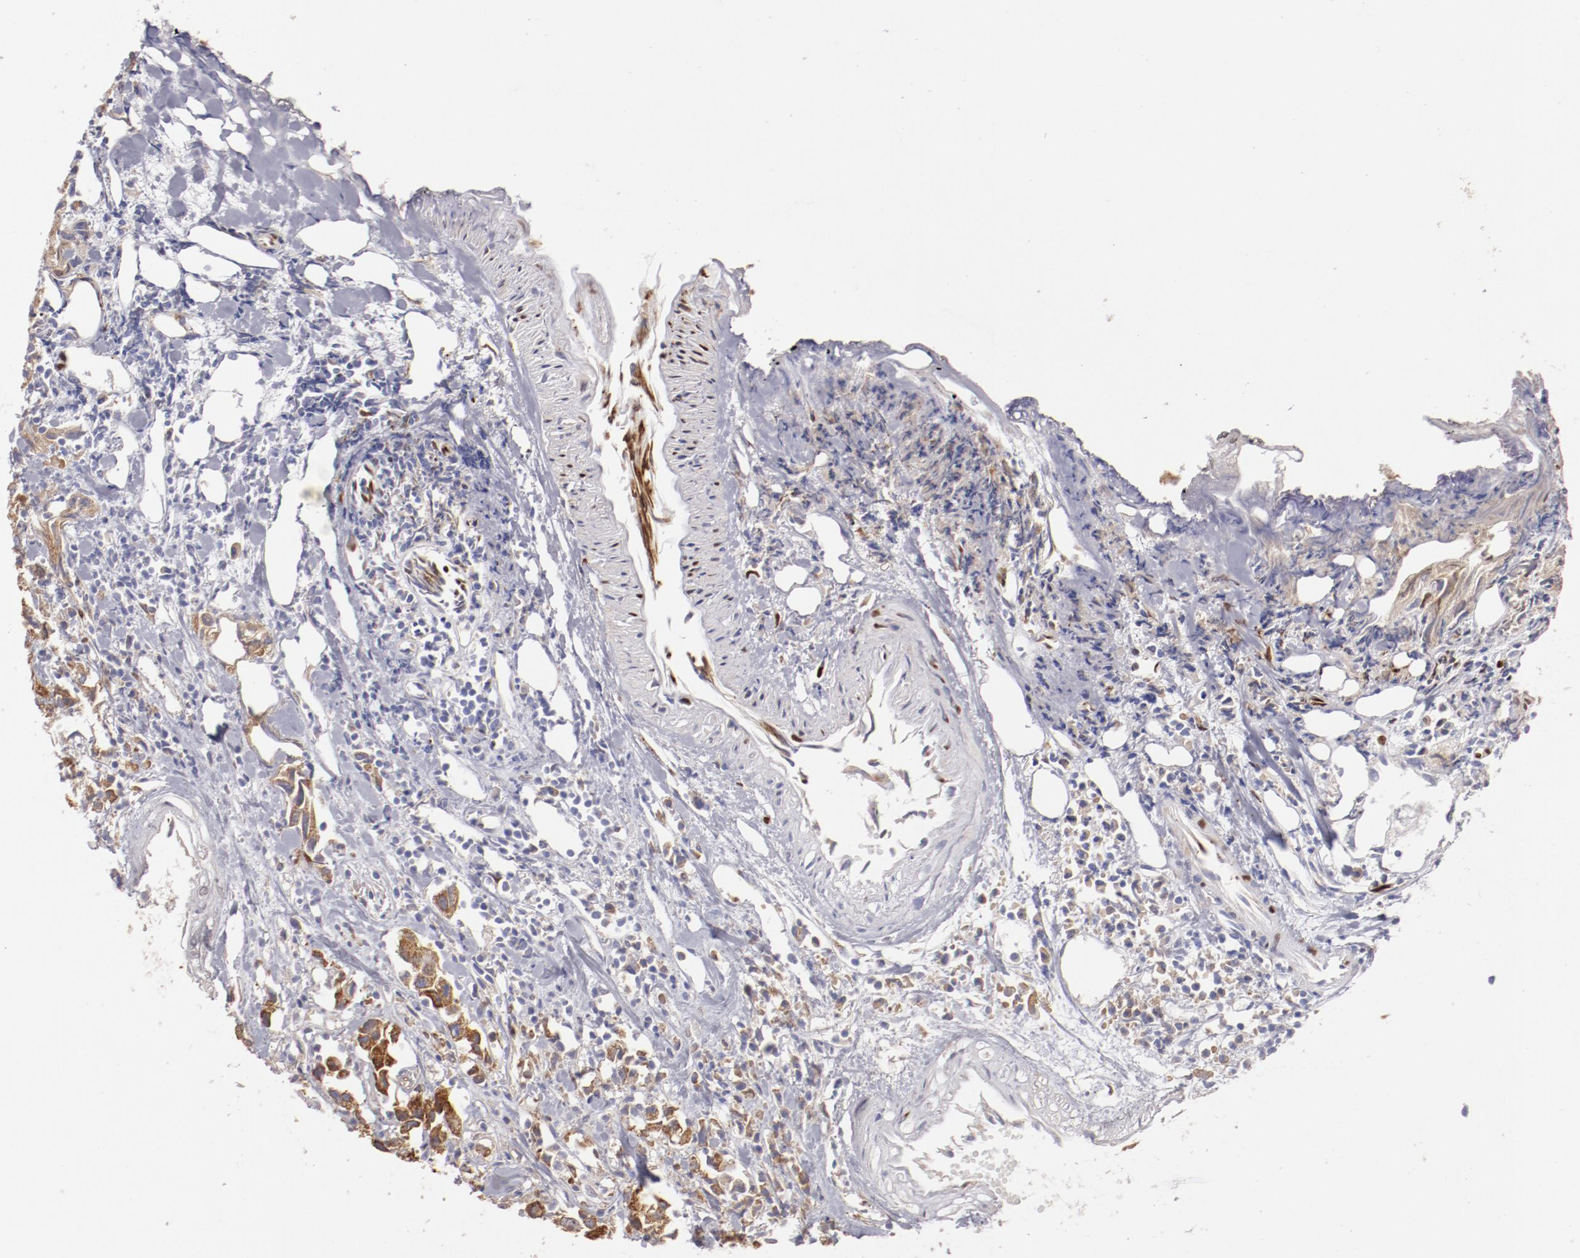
{"staining": {"intensity": "moderate", "quantity": ">75%", "location": "cytoplasmic/membranous"}, "tissue": "urothelial cancer", "cell_type": "Tumor cells", "image_type": "cancer", "snomed": [{"axis": "morphology", "description": "Urothelial carcinoma, High grade"}, {"axis": "topography", "description": "Urinary bladder"}], "caption": "Immunohistochemistry (DAB) staining of urothelial cancer reveals moderate cytoplasmic/membranous protein positivity in approximately >75% of tumor cells.", "gene": "ENTPD5", "patient": {"sex": "female", "age": 75}}